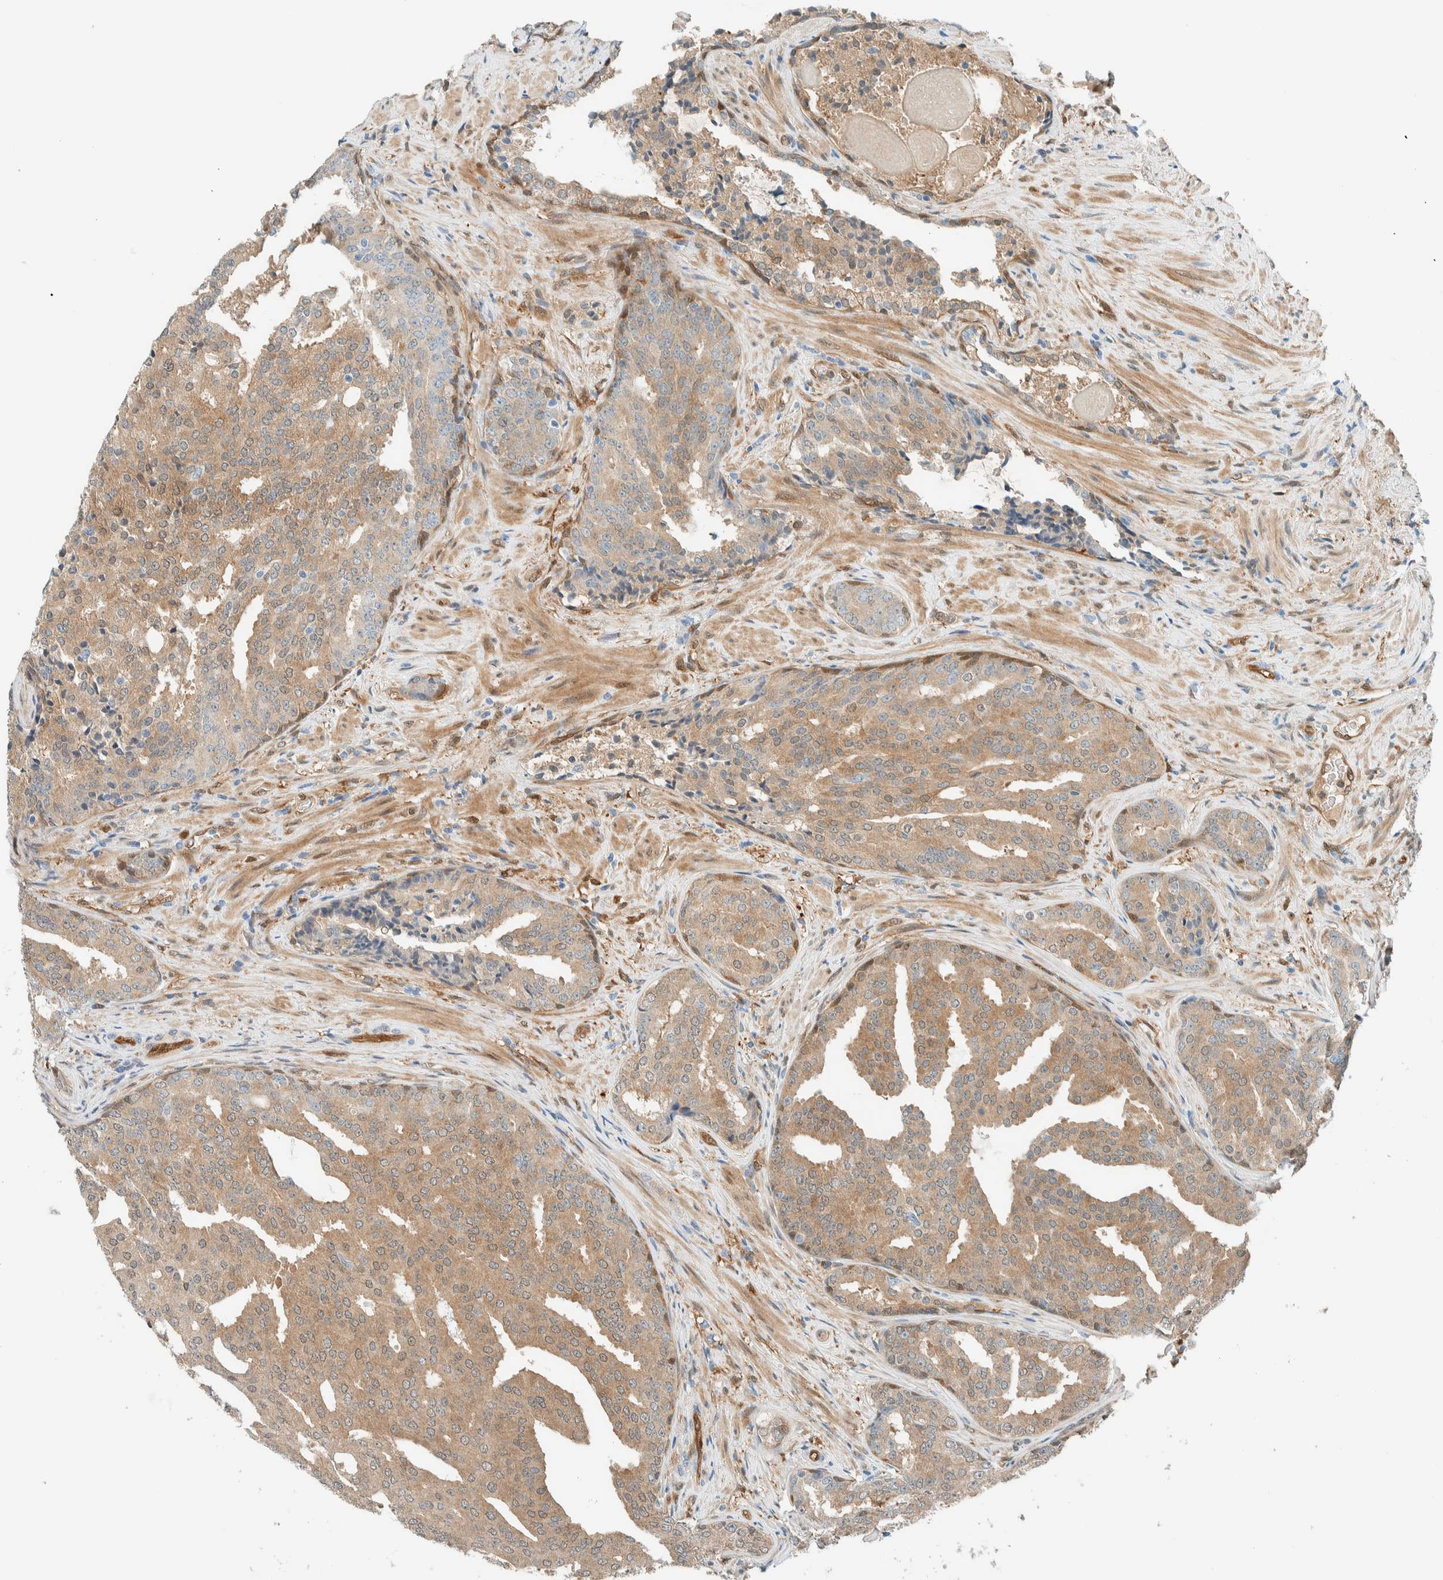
{"staining": {"intensity": "moderate", "quantity": ">75%", "location": "cytoplasmic/membranous"}, "tissue": "prostate cancer", "cell_type": "Tumor cells", "image_type": "cancer", "snomed": [{"axis": "morphology", "description": "Adenocarcinoma, High grade"}, {"axis": "topography", "description": "Prostate"}], "caption": "IHC (DAB (3,3'-diaminobenzidine)) staining of prostate cancer displays moderate cytoplasmic/membranous protein staining in approximately >75% of tumor cells. Using DAB (3,3'-diaminobenzidine) (brown) and hematoxylin (blue) stains, captured at high magnification using brightfield microscopy.", "gene": "NXN", "patient": {"sex": "male", "age": 71}}